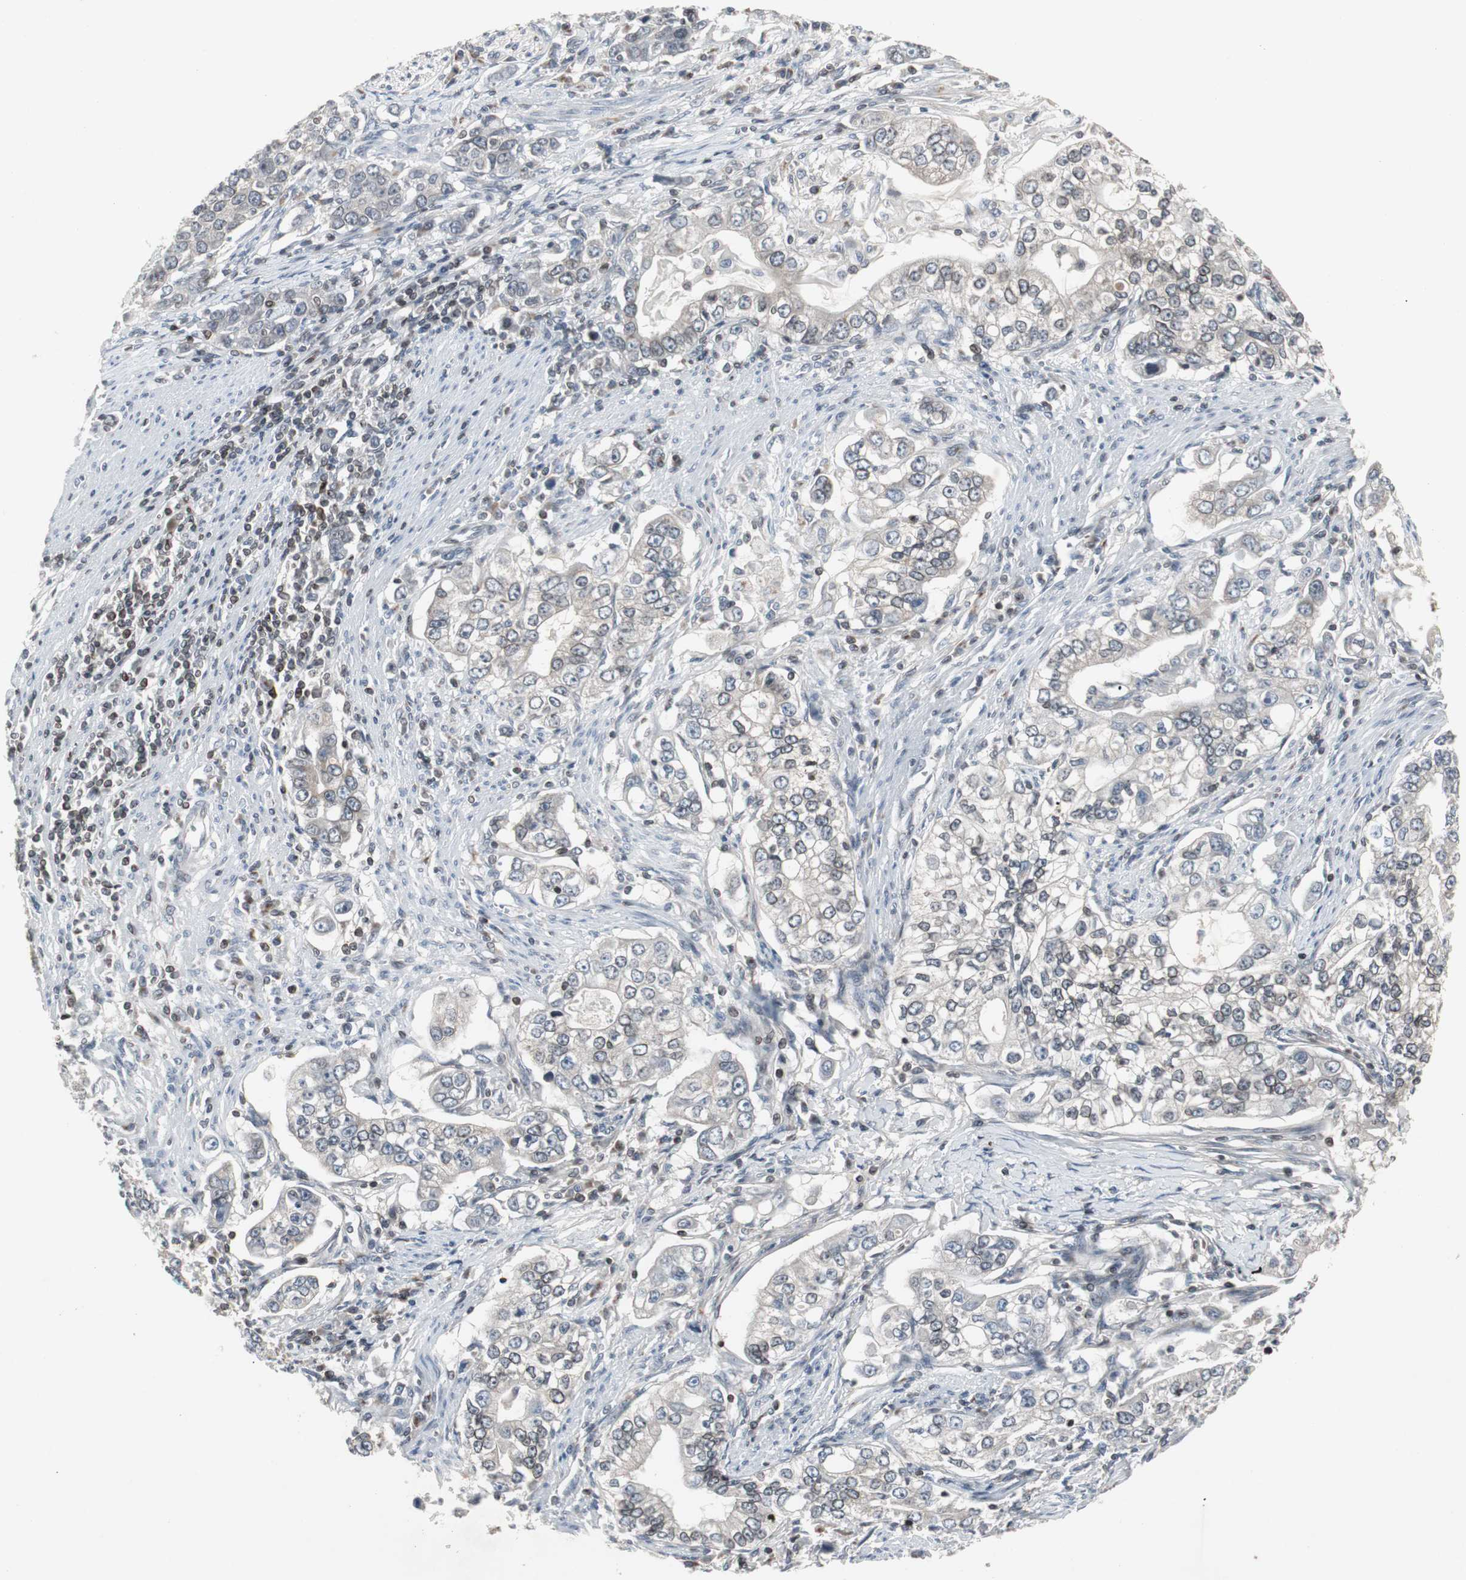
{"staining": {"intensity": "negative", "quantity": "none", "location": "none"}, "tissue": "stomach cancer", "cell_type": "Tumor cells", "image_type": "cancer", "snomed": [{"axis": "morphology", "description": "Adenocarcinoma, NOS"}, {"axis": "topography", "description": "Stomach, lower"}], "caption": "A high-resolution micrograph shows IHC staining of stomach adenocarcinoma, which exhibits no significant positivity in tumor cells.", "gene": "ZNF396", "patient": {"sex": "female", "age": 72}}